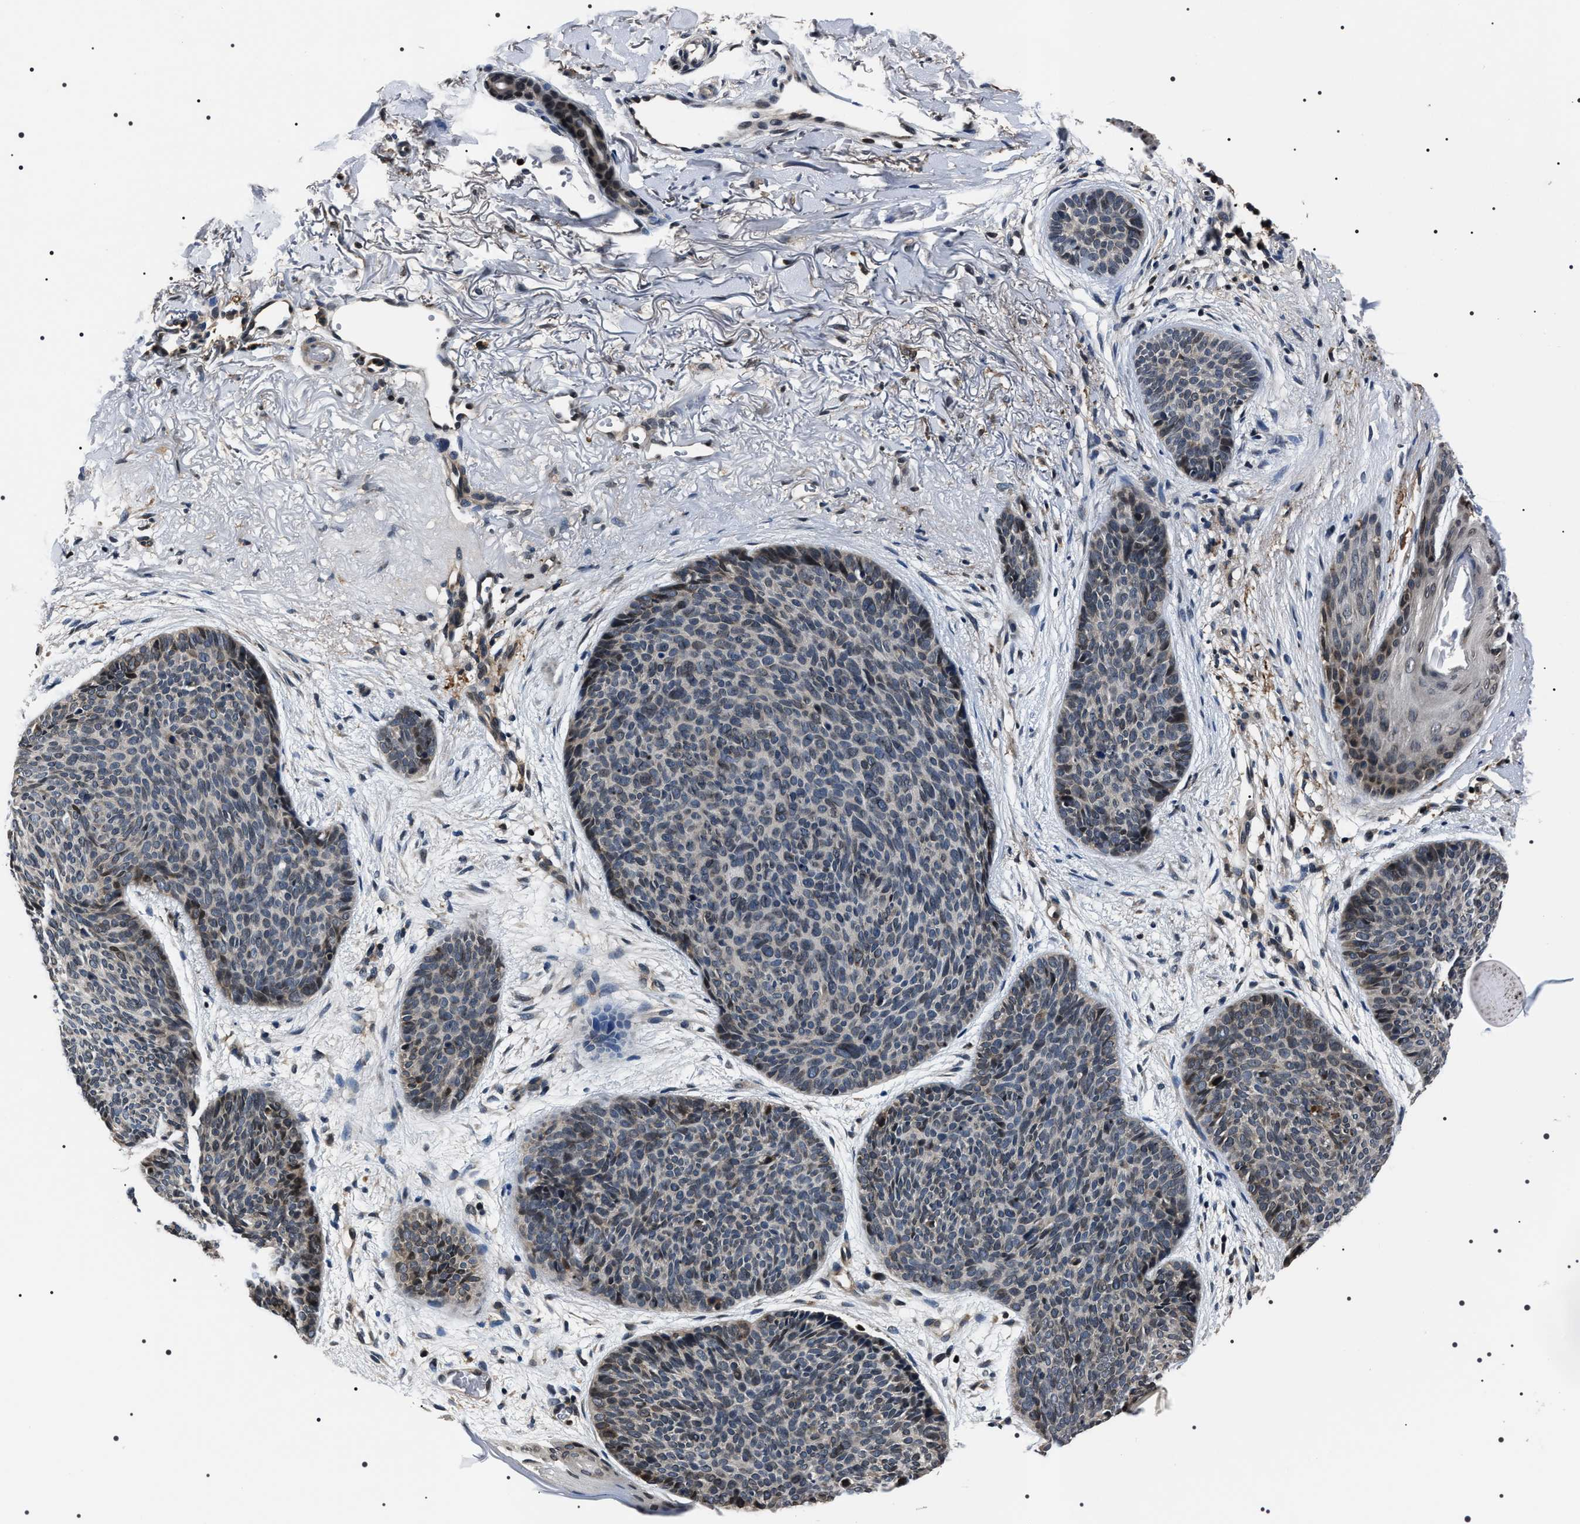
{"staining": {"intensity": "negative", "quantity": "none", "location": "none"}, "tissue": "skin cancer", "cell_type": "Tumor cells", "image_type": "cancer", "snomed": [{"axis": "morphology", "description": "Normal tissue, NOS"}, {"axis": "morphology", "description": "Basal cell carcinoma"}, {"axis": "topography", "description": "Skin"}], "caption": "DAB immunohistochemical staining of skin cancer (basal cell carcinoma) shows no significant positivity in tumor cells.", "gene": "SIPA1", "patient": {"sex": "female", "age": 70}}